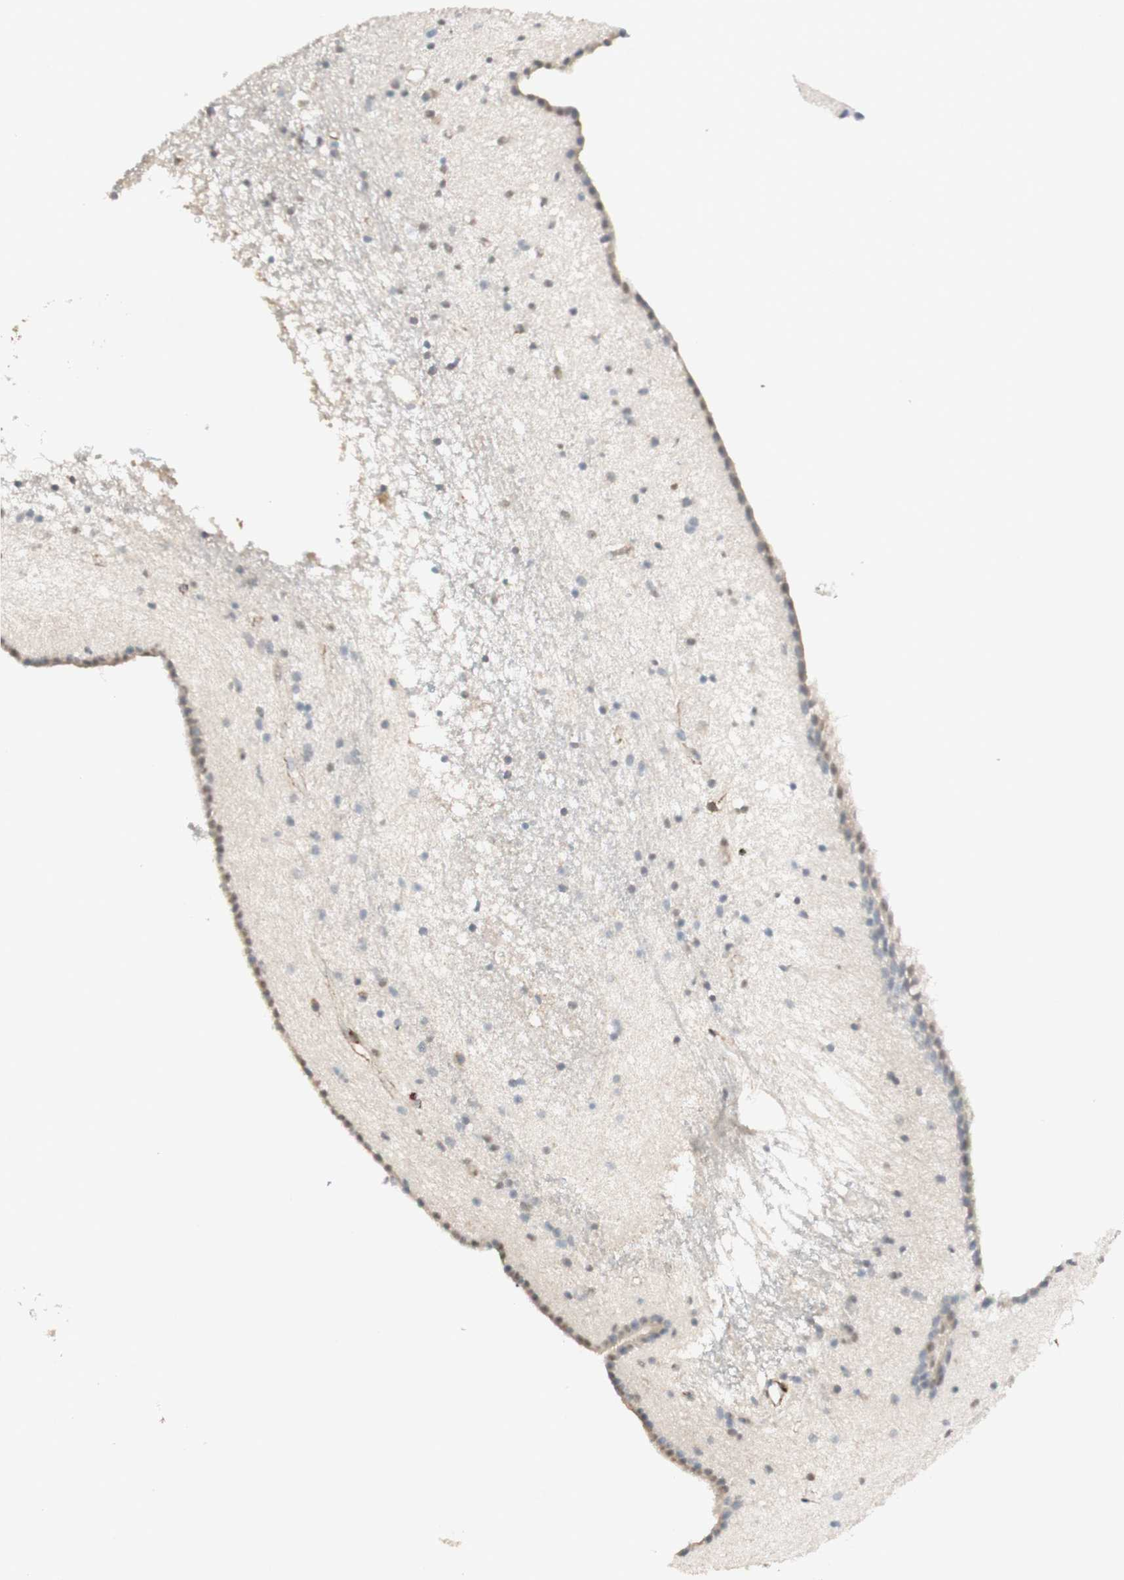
{"staining": {"intensity": "negative", "quantity": "none", "location": "none"}, "tissue": "caudate", "cell_type": "Glial cells", "image_type": "normal", "snomed": [{"axis": "morphology", "description": "Normal tissue, NOS"}, {"axis": "topography", "description": "Lateral ventricle wall"}], "caption": "Protein analysis of benign caudate displays no significant positivity in glial cells. The staining is performed using DAB (3,3'-diaminobenzidine) brown chromogen with nuclei counter-stained in using hematoxylin.", "gene": "MUC3A", "patient": {"sex": "male", "age": 45}}